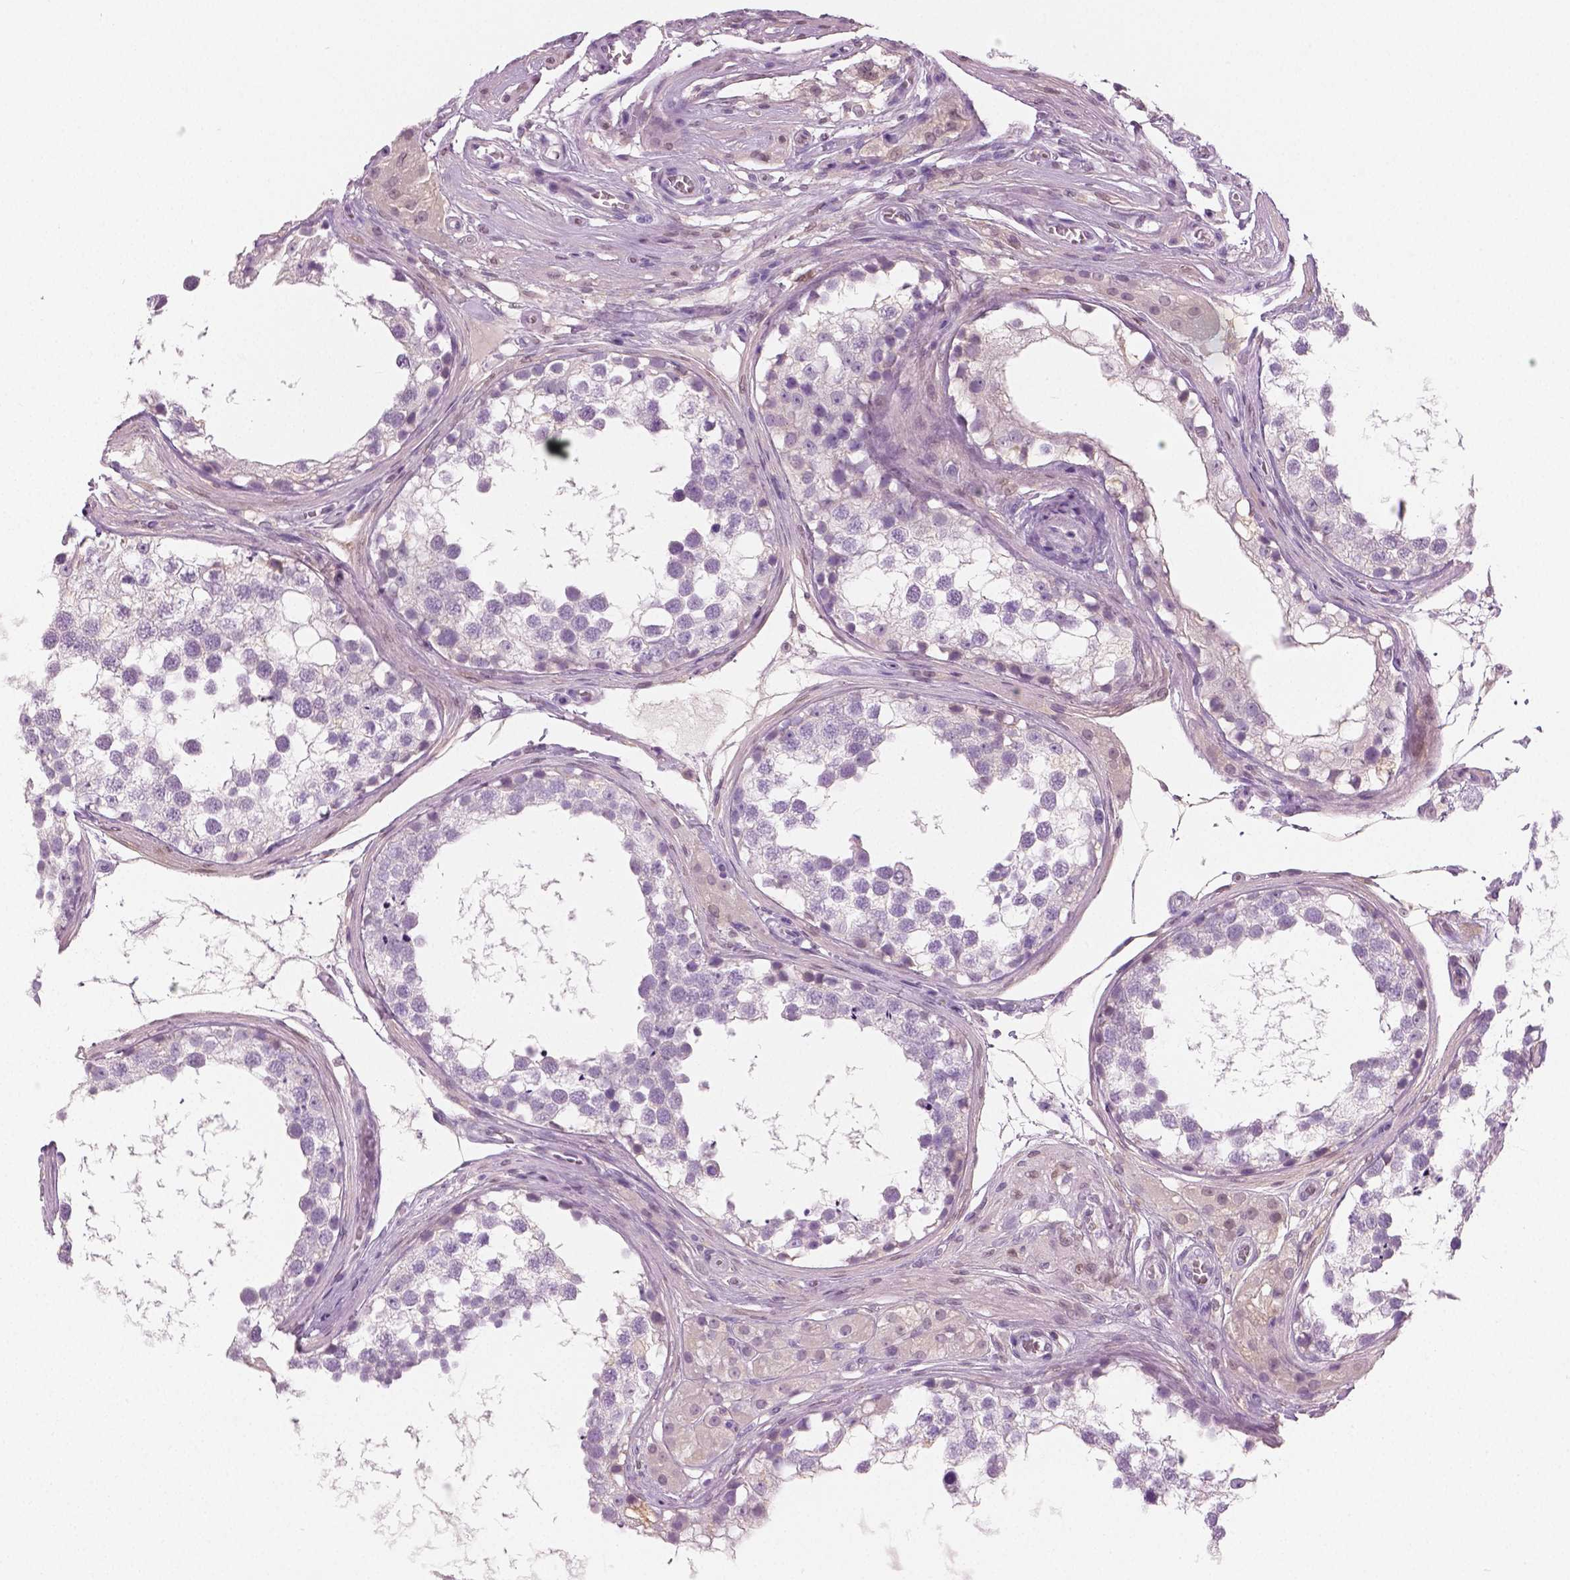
{"staining": {"intensity": "negative", "quantity": "none", "location": "none"}, "tissue": "testis", "cell_type": "Cells in seminiferous ducts", "image_type": "normal", "snomed": [{"axis": "morphology", "description": "Normal tissue, NOS"}, {"axis": "morphology", "description": "Seminoma, NOS"}, {"axis": "topography", "description": "Testis"}], "caption": "Immunohistochemistry photomicrograph of normal testis: testis stained with DAB (3,3'-diaminobenzidine) exhibits no significant protein staining in cells in seminiferous ducts. (DAB immunohistochemistry (IHC) with hematoxylin counter stain).", "gene": "GALM", "patient": {"sex": "male", "age": 65}}